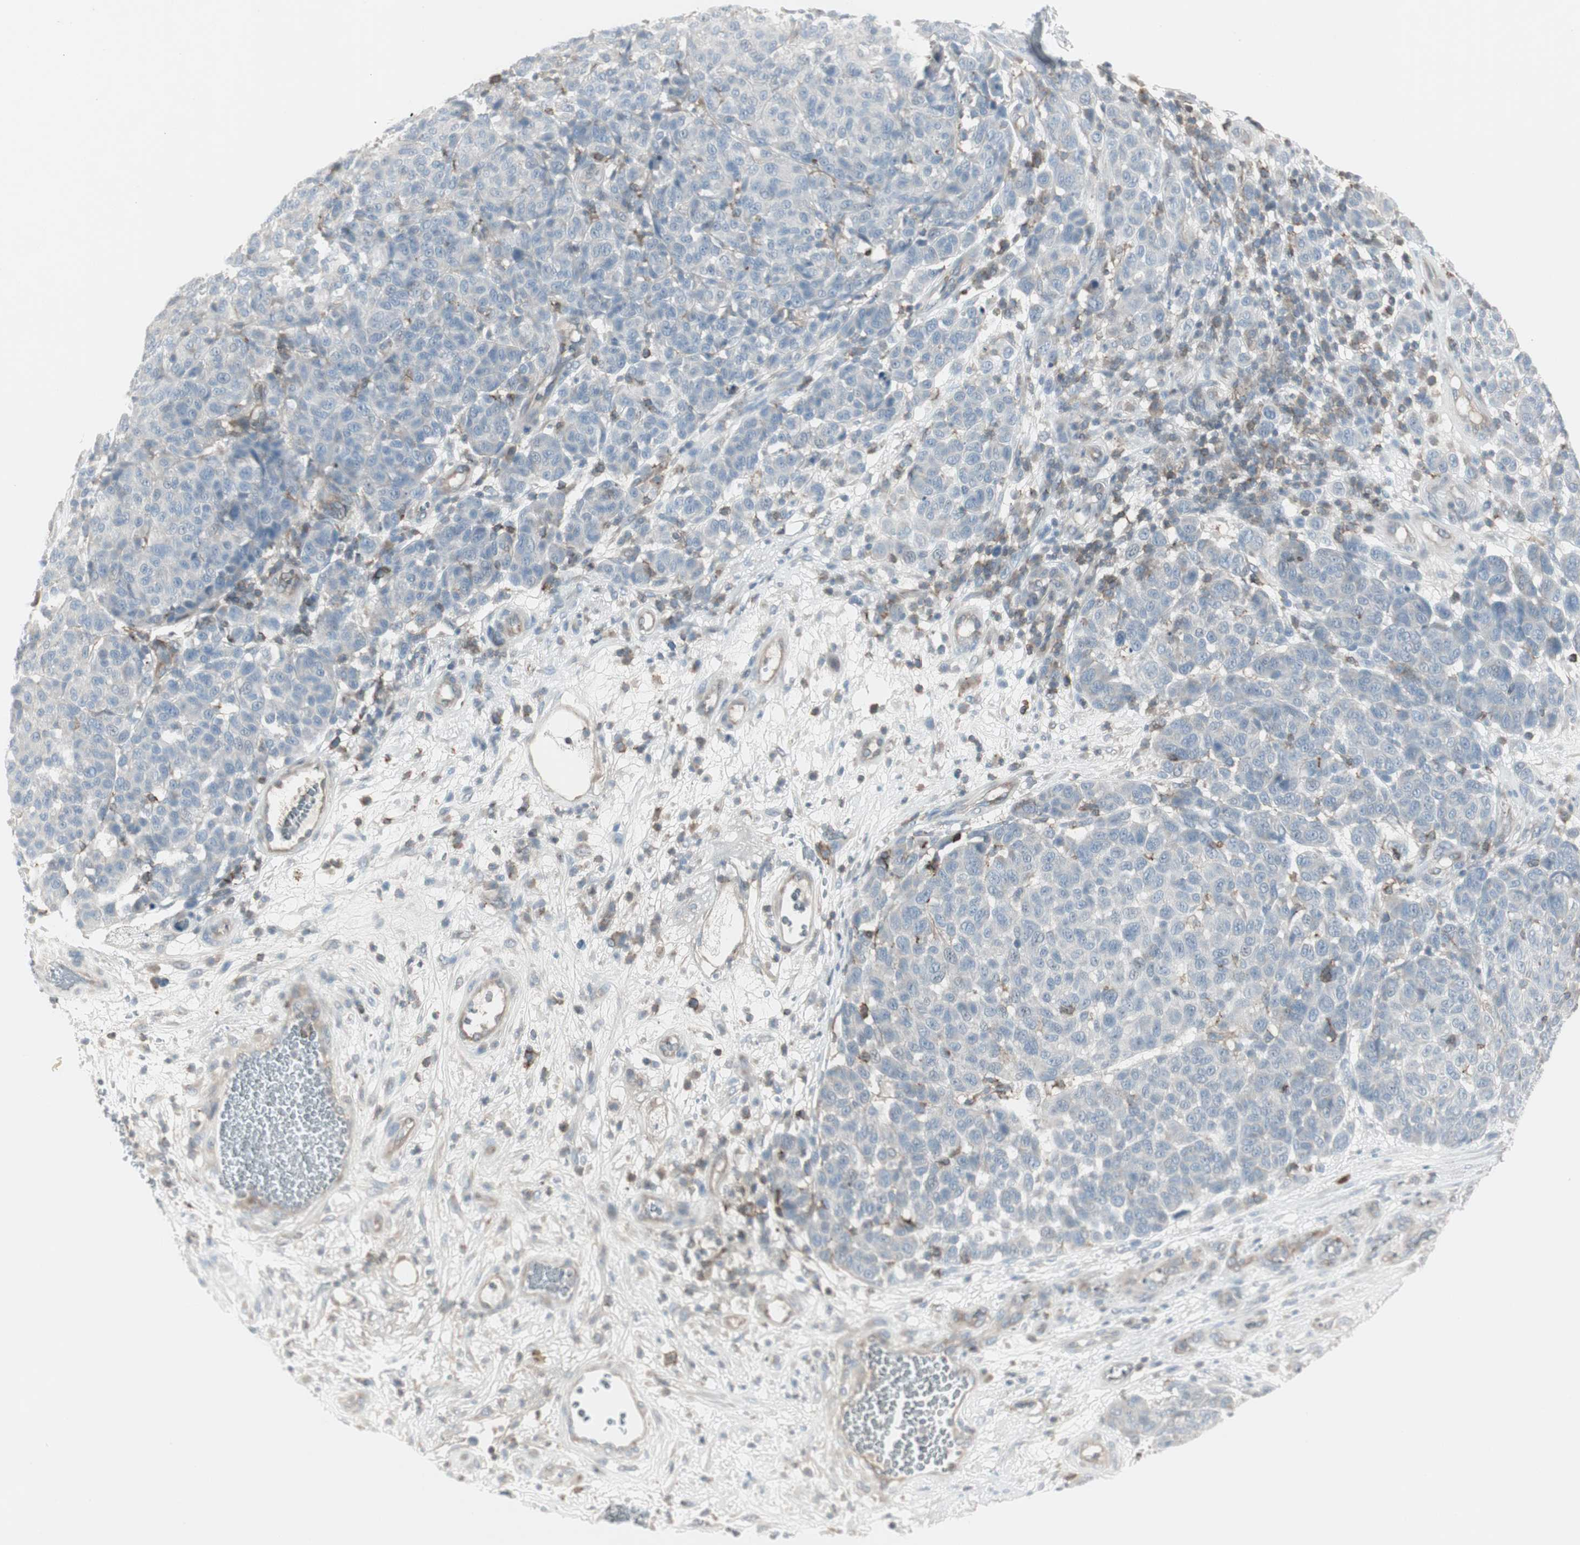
{"staining": {"intensity": "negative", "quantity": "none", "location": "none"}, "tissue": "melanoma", "cell_type": "Tumor cells", "image_type": "cancer", "snomed": [{"axis": "morphology", "description": "Malignant melanoma, NOS"}, {"axis": "topography", "description": "Skin"}], "caption": "This is a image of immunohistochemistry (IHC) staining of malignant melanoma, which shows no staining in tumor cells.", "gene": "MAP4K4", "patient": {"sex": "male", "age": 59}}